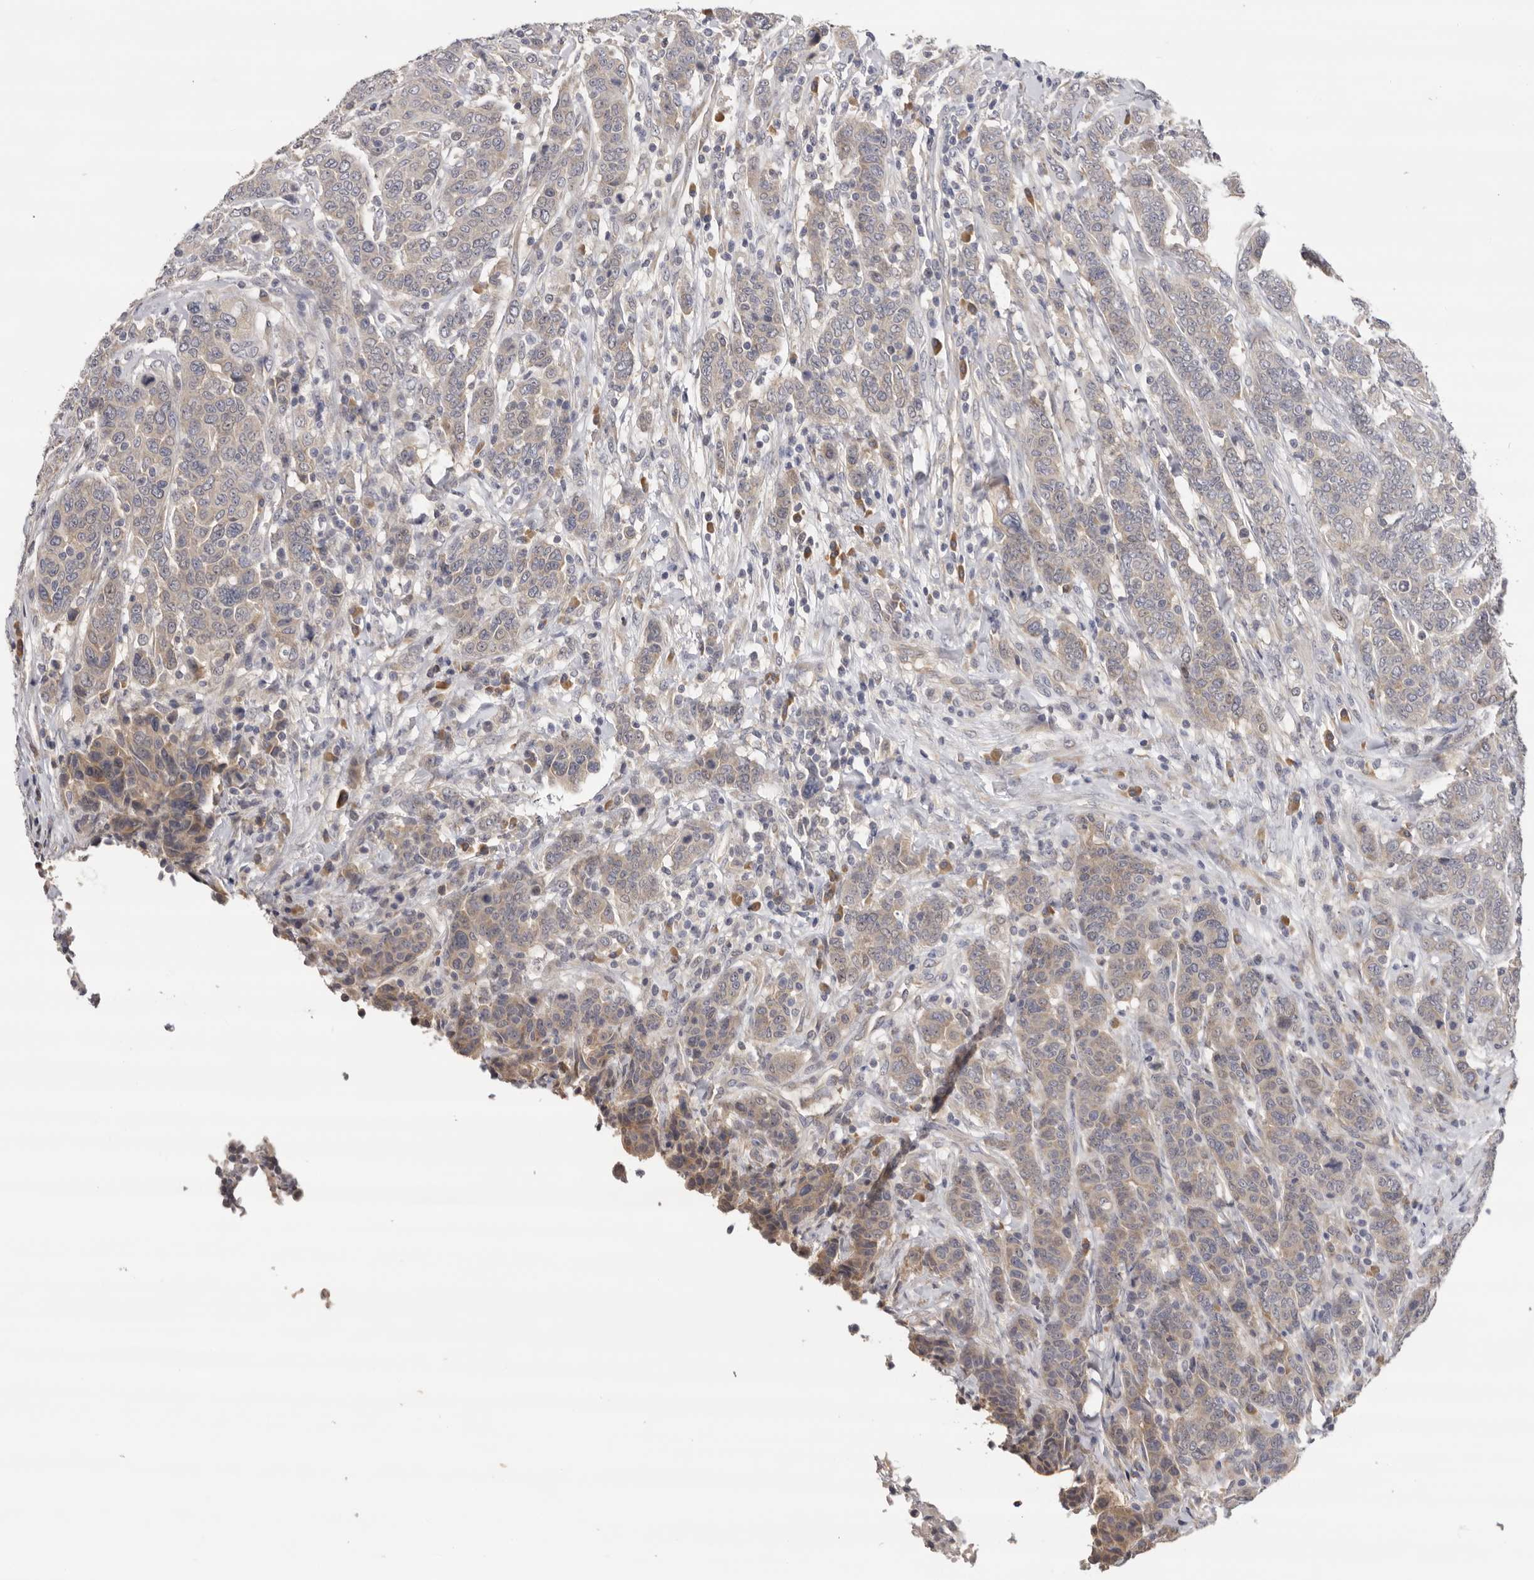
{"staining": {"intensity": "weak", "quantity": "<25%", "location": "cytoplasmic/membranous"}, "tissue": "breast cancer", "cell_type": "Tumor cells", "image_type": "cancer", "snomed": [{"axis": "morphology", "description": "Duct carcinoma"}, {"axis": "topography", "description": "Breast"}], "caption": "Immunohistochemical staining of breast cancer (intraductal carcinoma) demonstrates no significant expression in tumor cells.", "gene": "KIF2B", "patient": {"sex": "female", "age": 37}}